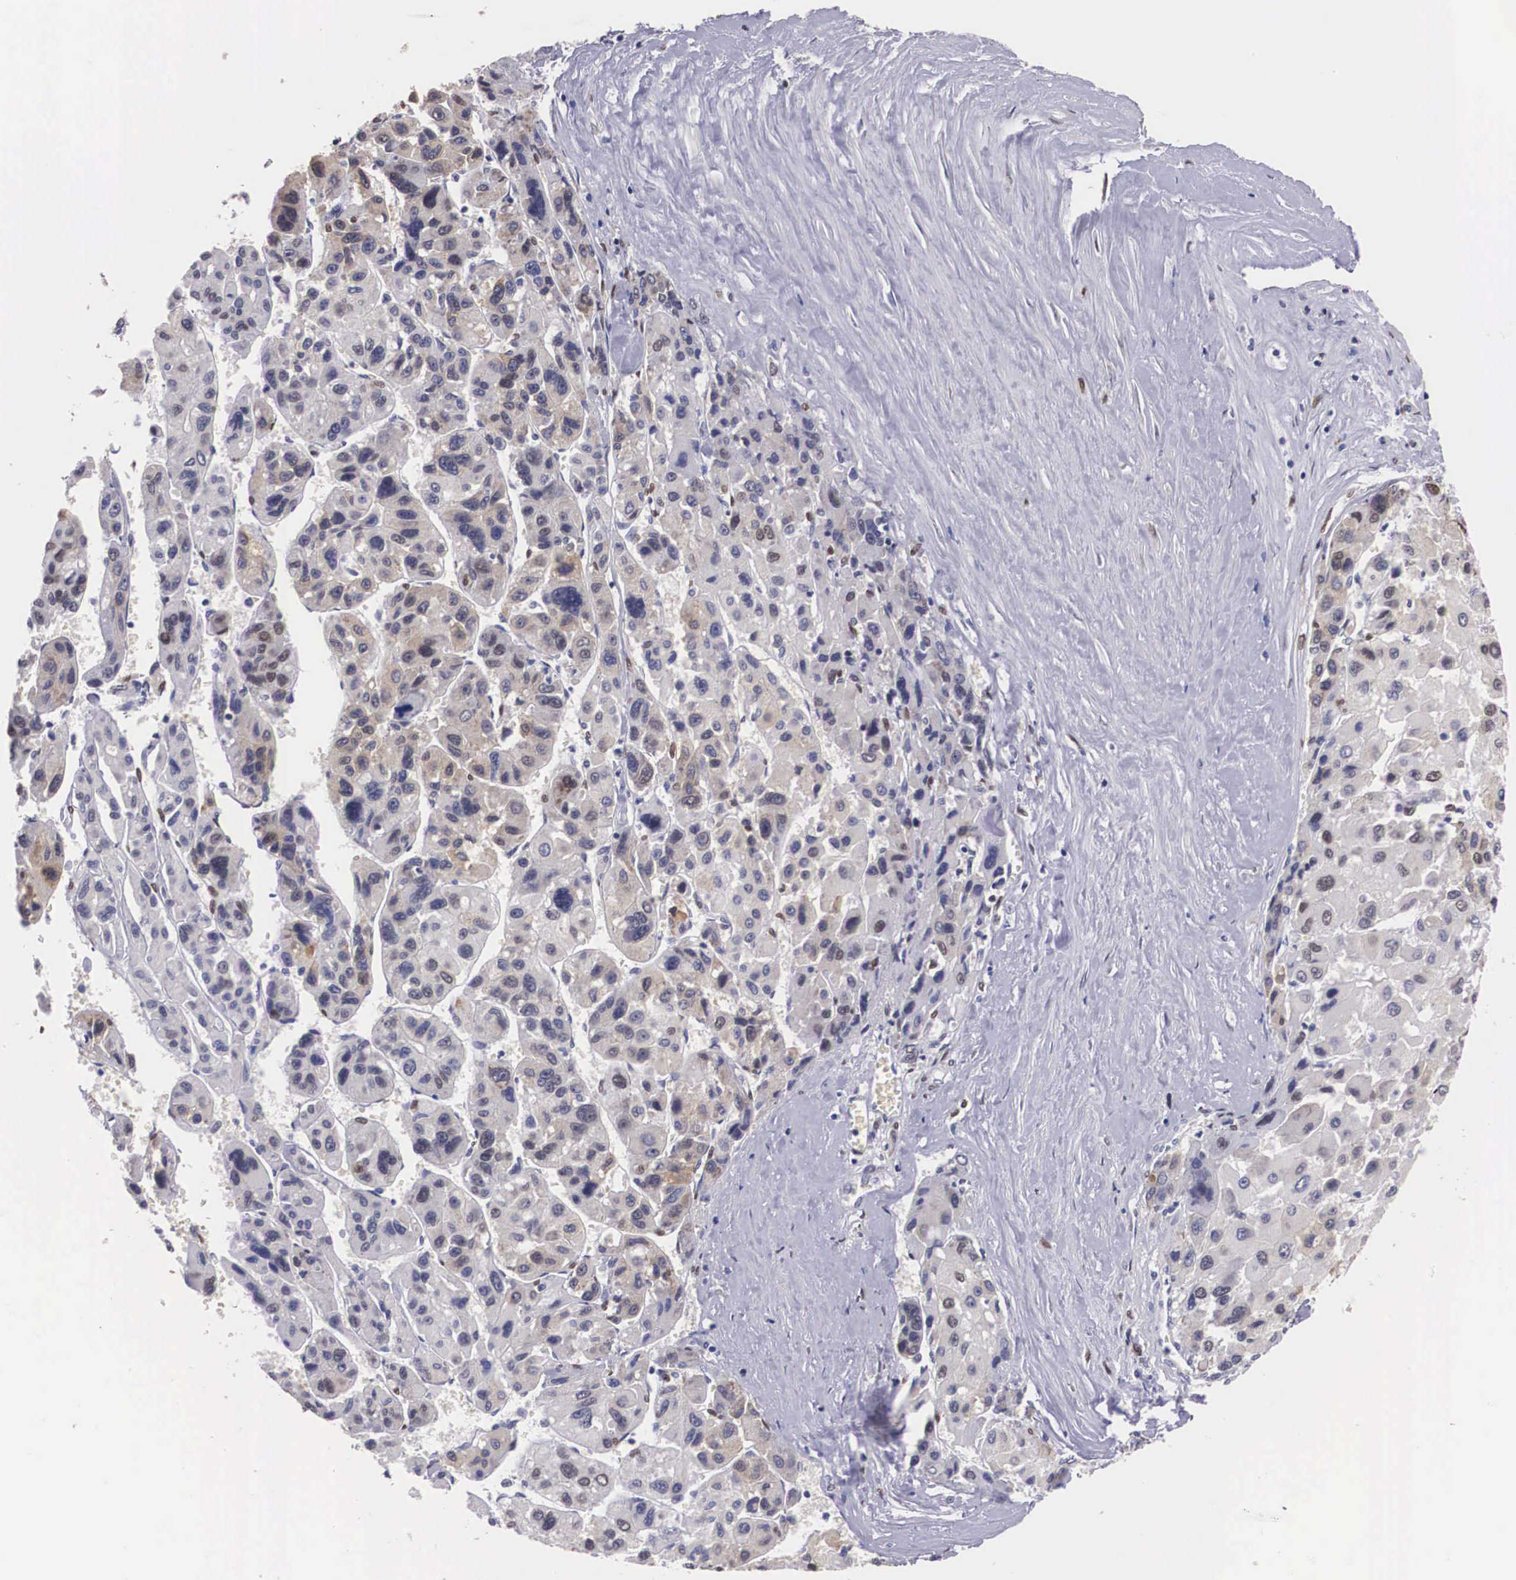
{"staining": {"intensity": "moderate", "quantity": "25%-75%", "location": "nuclear"}, "tissue": "liver cancer", "cell_type": "Tumor cells", "image_type": "cancer", "snomed": [{"axis": "morphology", "description": "Carcinoma, Hepatocellular, NOS"}, {"axis": "topography", "description": "Liver"}], "caption": "An immunohistochemistry photomicrograph of neoplastic tissue is shown. Protein staining in brown highlights moderate nuclear positivity in liver hepatocellular carcinoma within tumor cells.", "gene": "KHDRBS3", "patient": {"sex": "male", "age": 64}}